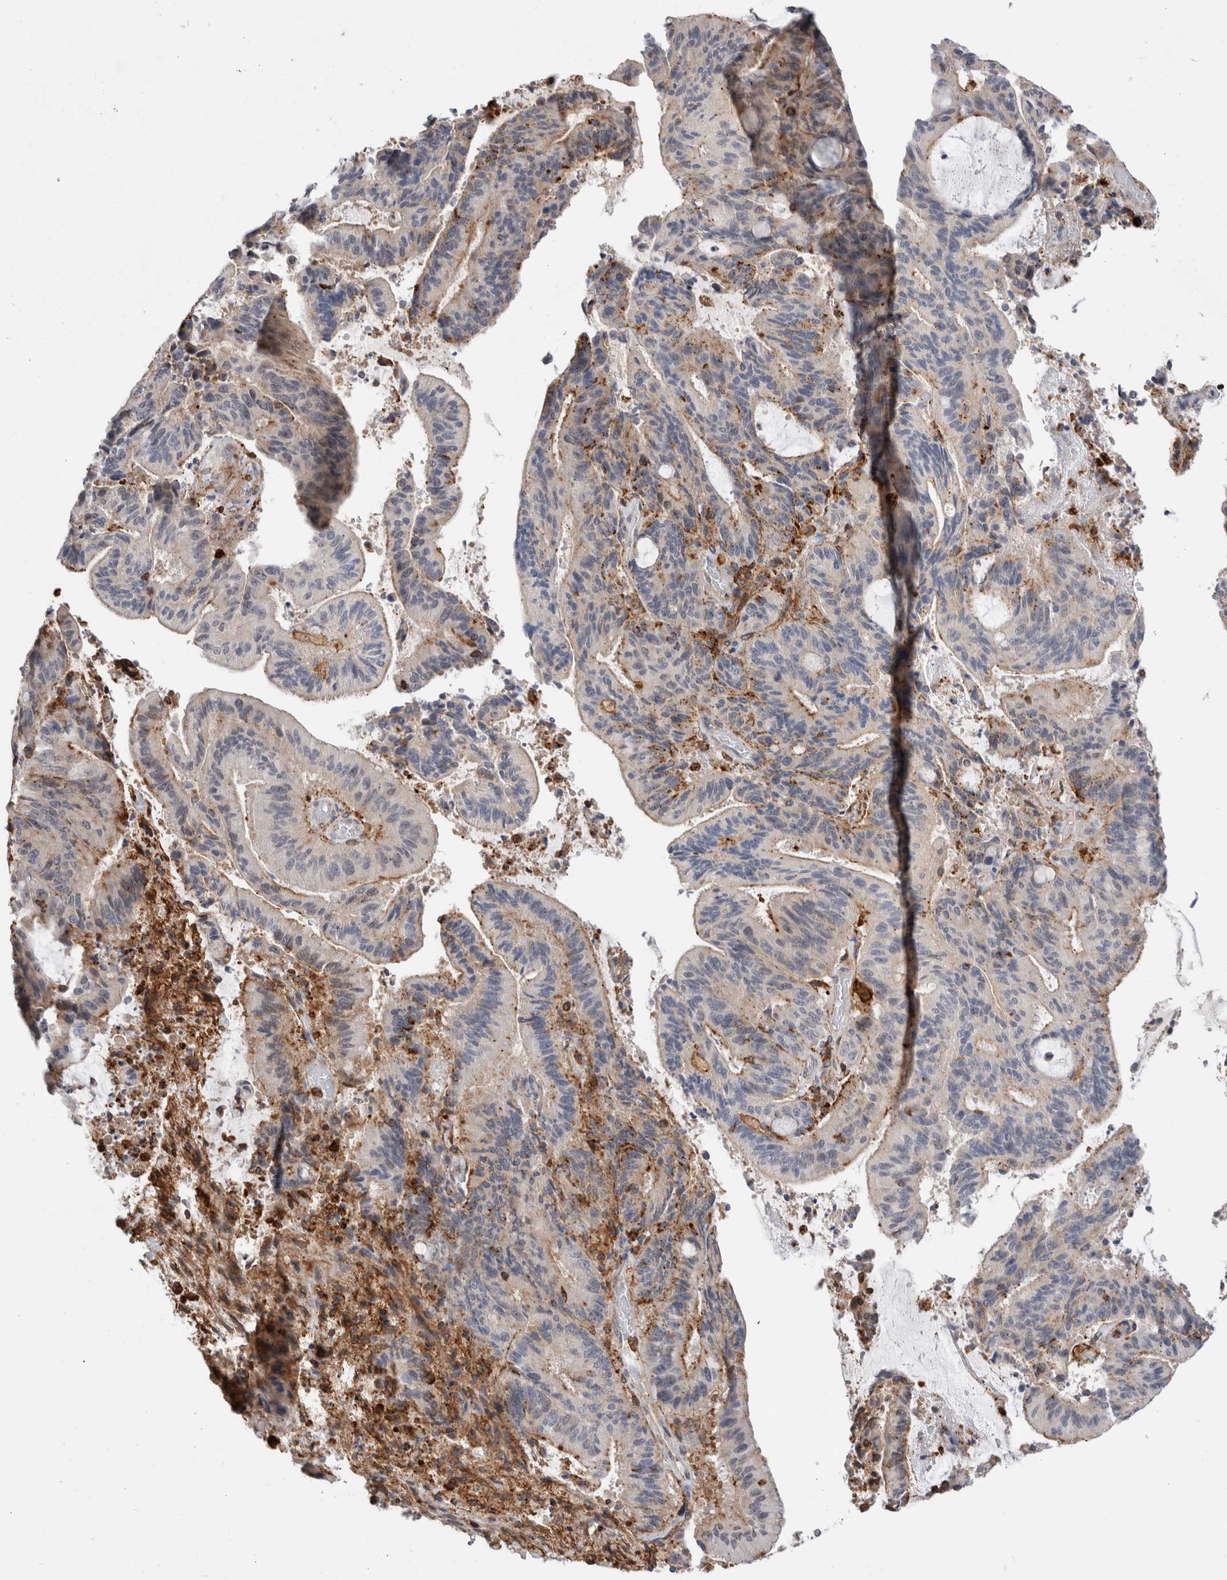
{"staining": {"intensity": "weak", "quantity": "<25%", "location": "cytoplasmic/membranous"}, "tissue": "liver cancer", "cell_type": "Tumor cells", "image_type": "cancer", "snomed": [{"axis": "morphology", "description": "Normal tissue, NOS"}, {"axis": "morphology", "description": "Cholangiocarcinoma"}, {"axis": "topography", "description": "Liver"}, {"axis": "topography", "description": "Peripheral nerve tissue"}], "caption": "Immunohistochemical staining of human cholangiocarcinoma (liver) shows no significant positivity in tumor cells. The staining was performed using DAB (3,3'-diaminobenzidine) to visualize the protein expression in brown, while the nuclei were stained in blue with hematoxylin (Magnification: 20x).", "gene": "CCDC88B", "patient": {"sex": "female", "age": 73}}